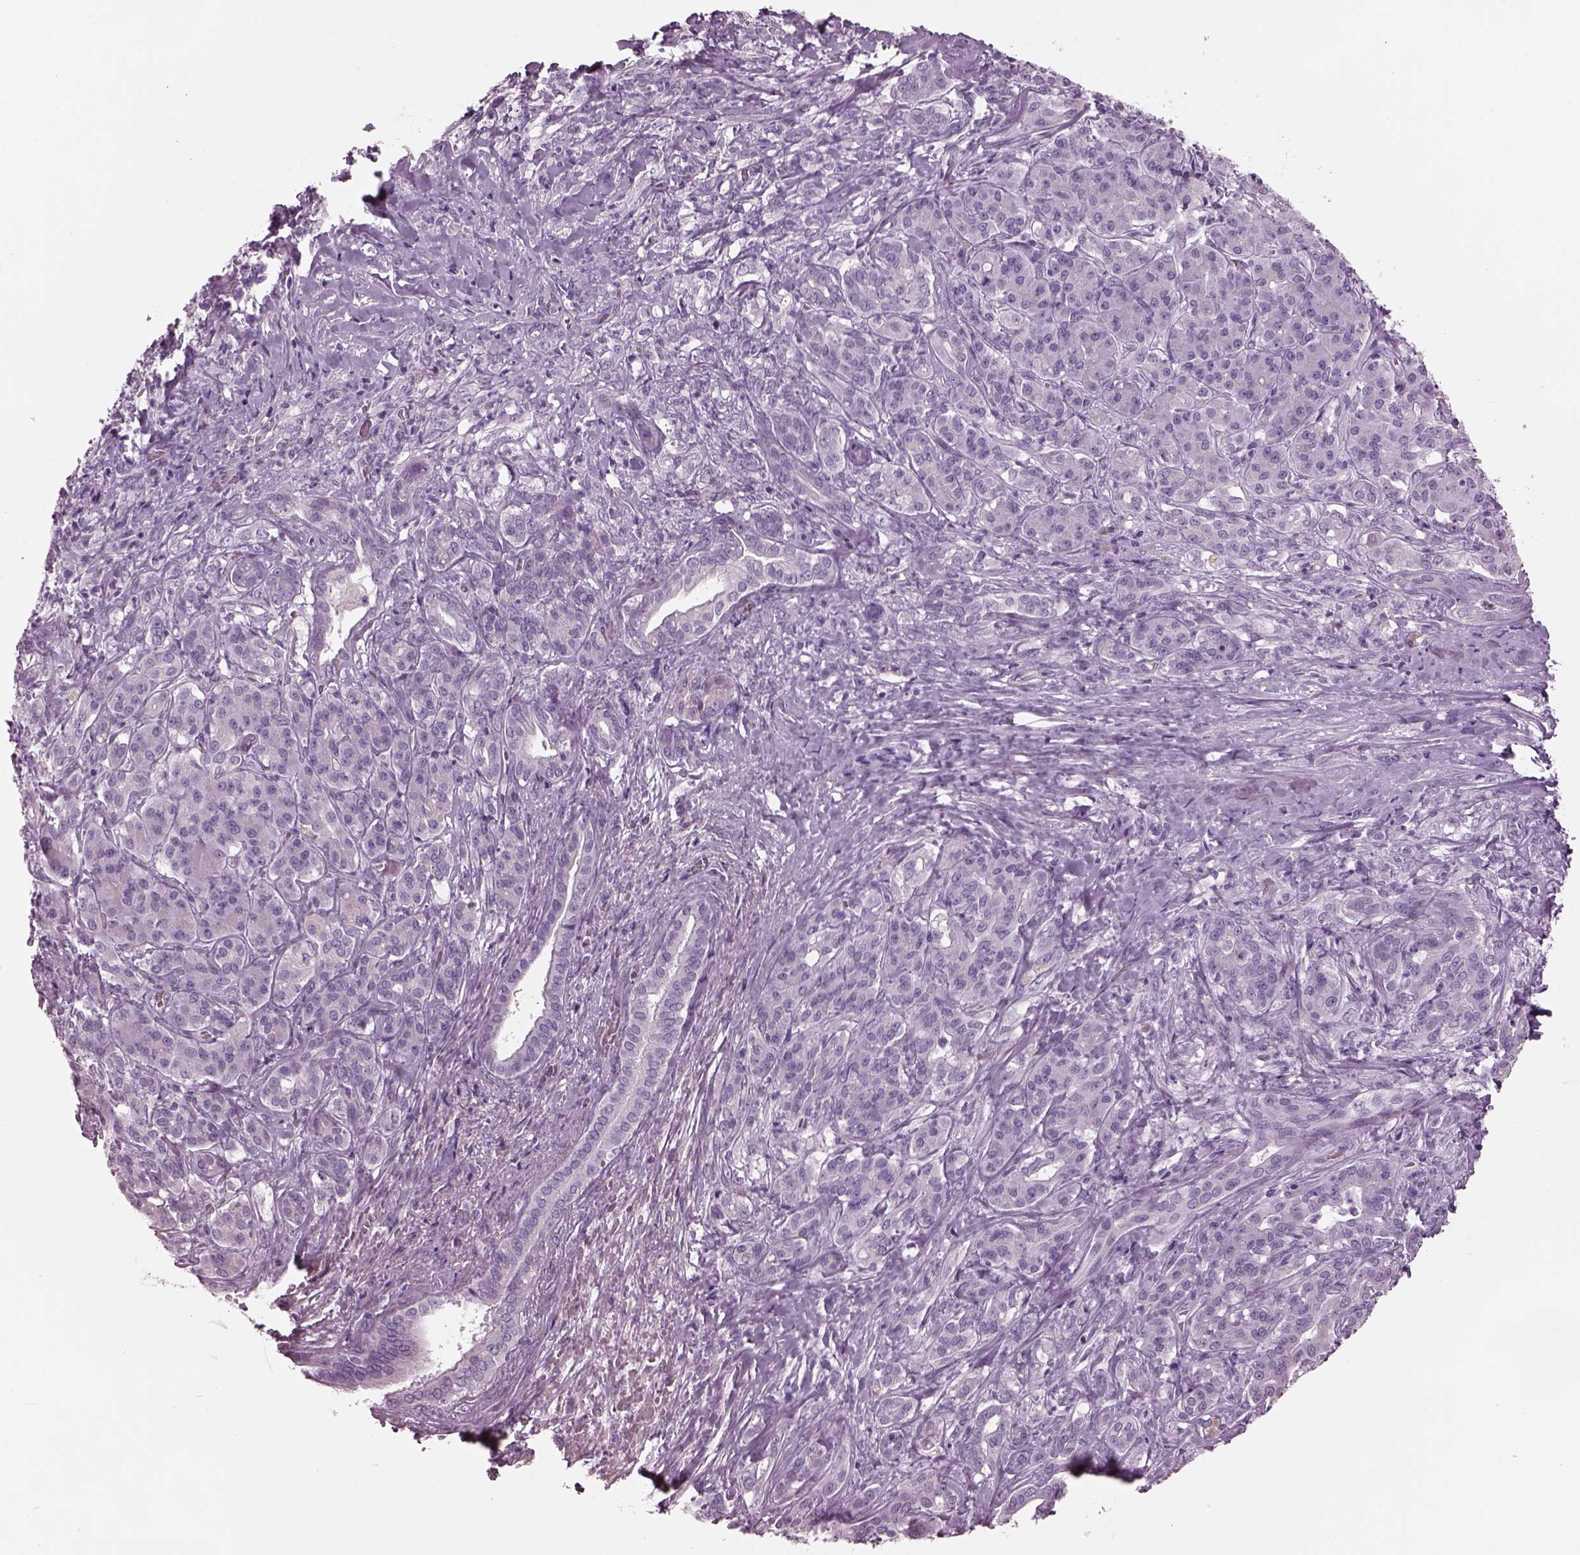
{"staining": {"intensity": "negative", "quantity": "none", "location": "none"}, "tissue": "pancreatic cancer", "cell_type": "Tumor cells", "image_type": "cancer", "snomed": [{"axis": "morphology", "description": "Normal tissue, NOS"}, {"axis": "morphology", "description": "Inflammation, NOS"}, {"axis": "morphology", "description": "Adenocarcinoma, NOS"}, {"axis": "topography", "description": "Pancreas"}], "caption": "Tumor cells are negative for protein expression in human adenocarcinoma (pancreatic). The staining was performed using DAB to visualize the protein expression in brown, while the nuclei were stained in blue with hematoxylin (Magnification: 20x).", "gene": "CYLC1", "patient": {"sex": "male", "age": 57}}